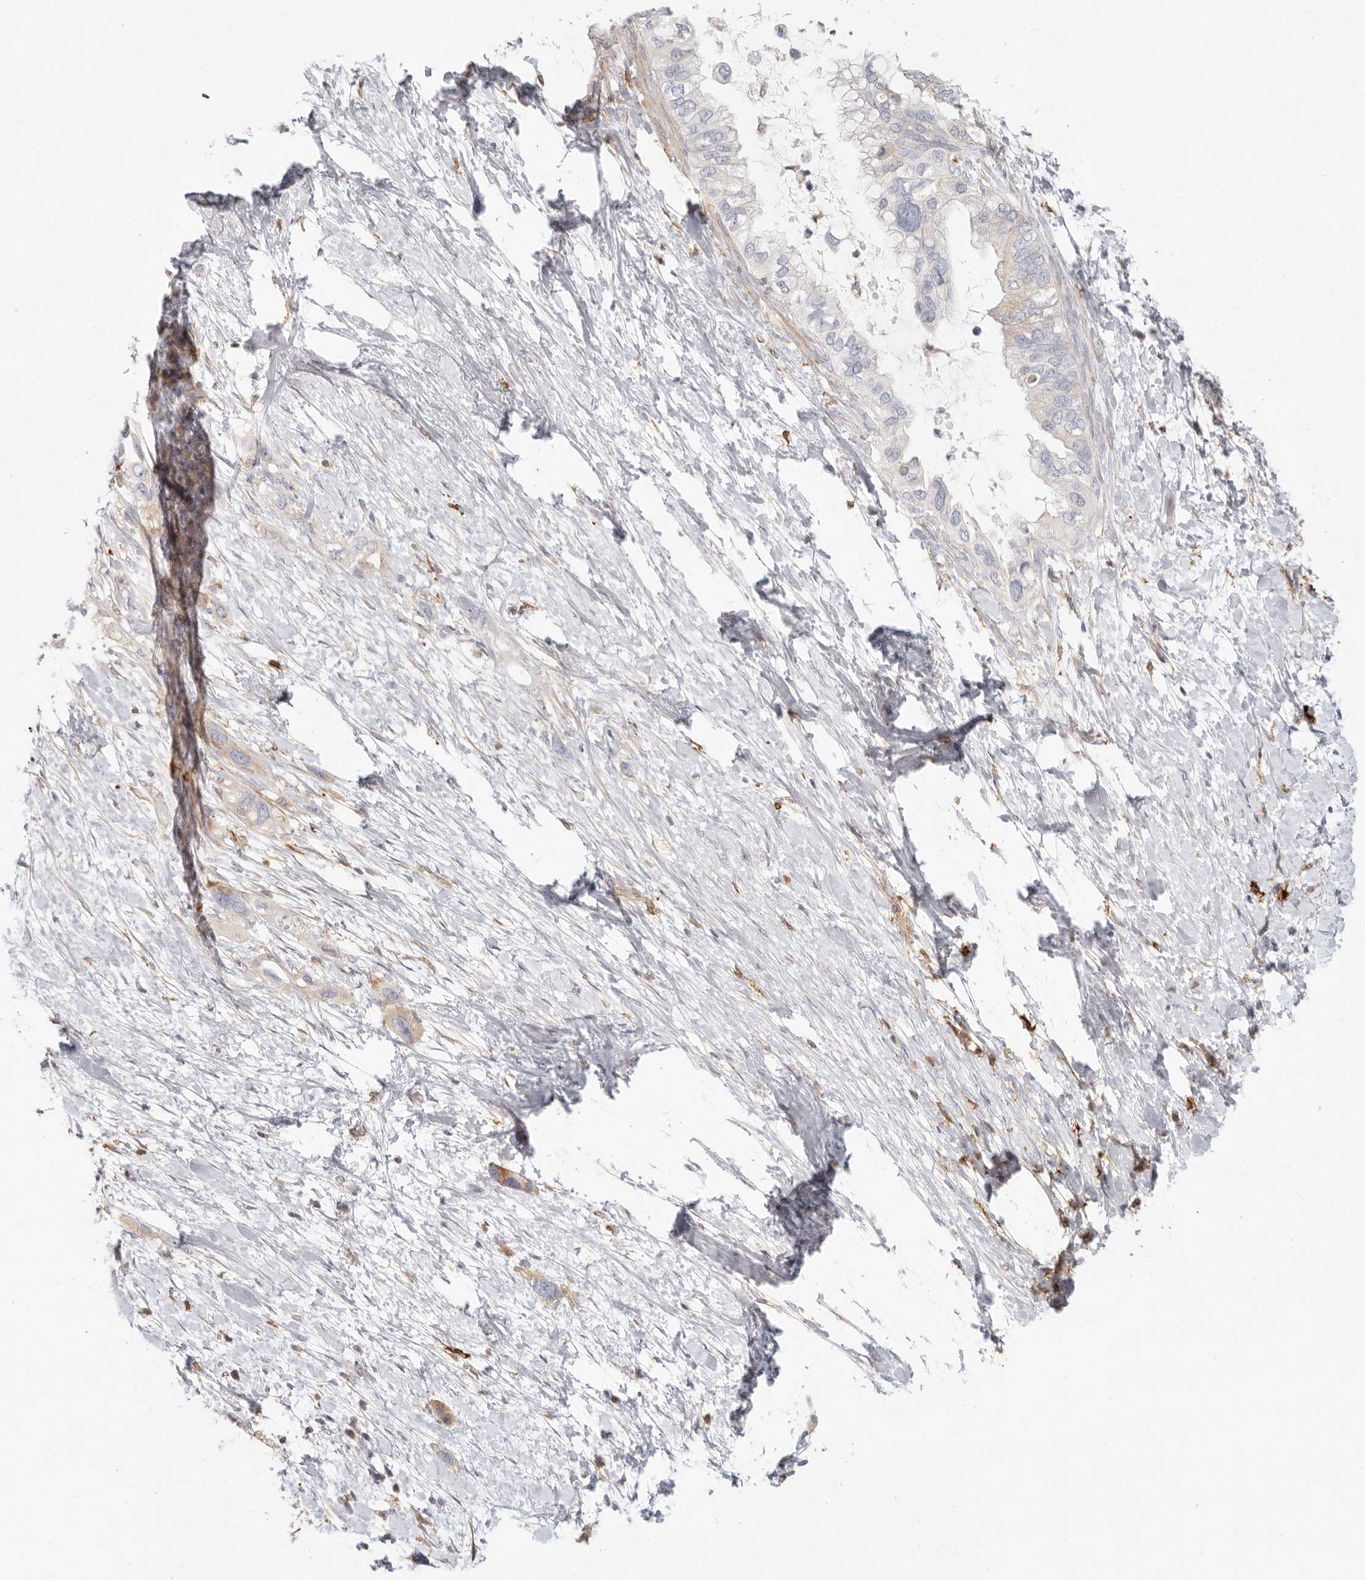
{"staining": {"intensity": "negative", "quantity": "none", "location": "none"}, "tissue": "pancreatic cancer", "cell_type": "Tumor cells", "image_type": "cancer", "snomed": [{"axis": "morphology", "description": "Adenocarcinoma, NOS"}, {"axis": "topography", "description": "Pancreas"}], "caption": "This micrograph is of pancreatic adenocarcinoma stained with immunohistochemistry (IHC) to label a protein in brown with the nuclei are counter-stained blue. There is no expression in tumor cells. (DAB (3,3'-diaminobenzidine) immunohistochemistry (IHC) visualized using brightfield microscopy, high magnification).", "gene": "NIBAN1", "patient": {"sex": "female", "age": 56}}